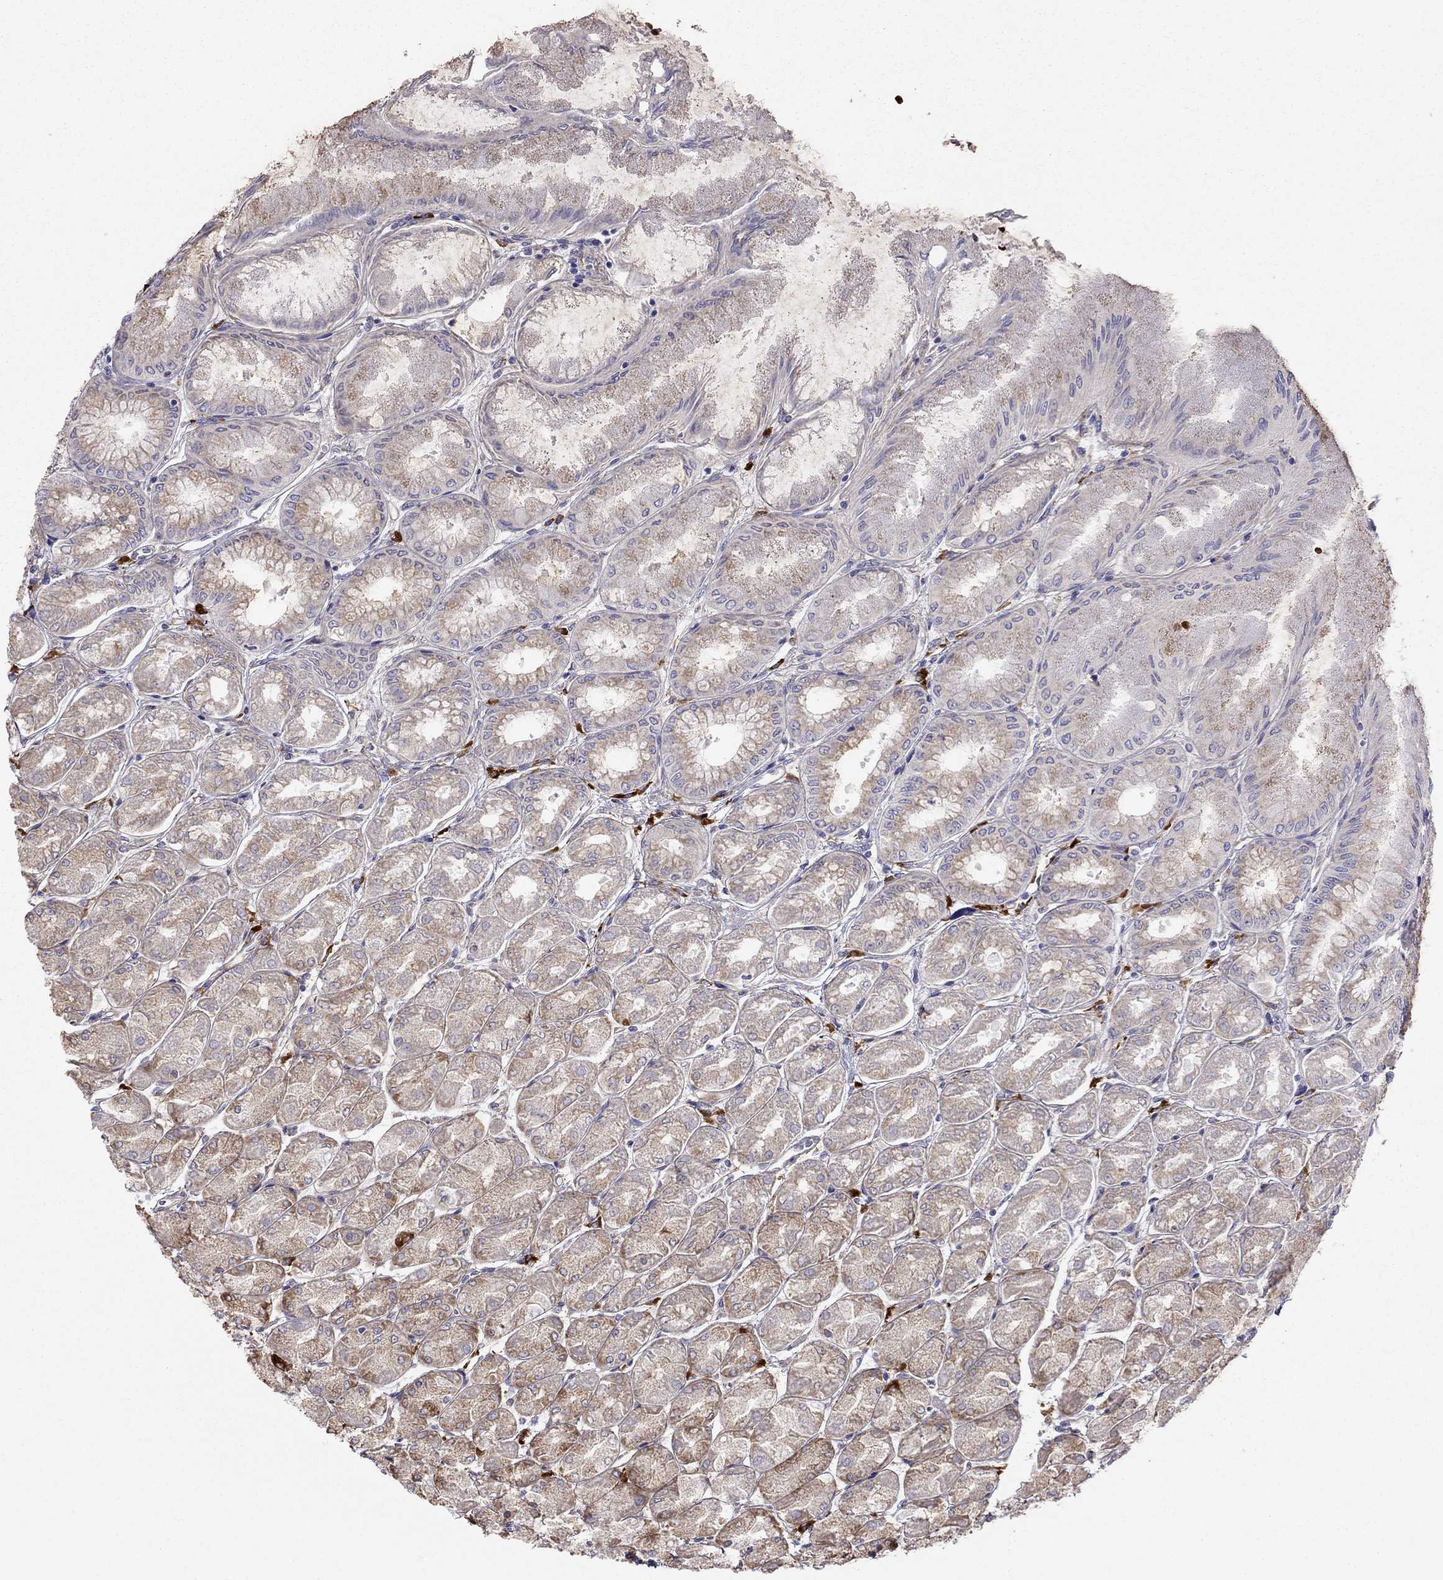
{"staining": {"intensity": "moderate", "quantity": "25%-75%", "location": "cytoplasmic/membranous"}, "tissue": "stomach", "cell_type": "Glandular cells", "image_type": "normal", "snomed": [{"axis": "morphology", "description": "Normal tissue, NOS"}, {"axis": "topography", "description": "Stomach, upper"}], "caption": "A high-resolution histopathology image shows IHC staining of benign stomach, which exhibits moderate cytoplasmic/membranous positivity in about 25%-75% of glandular cells.", "gene": "LONRF2", "patient": {"sex": "male", "age": 60}}